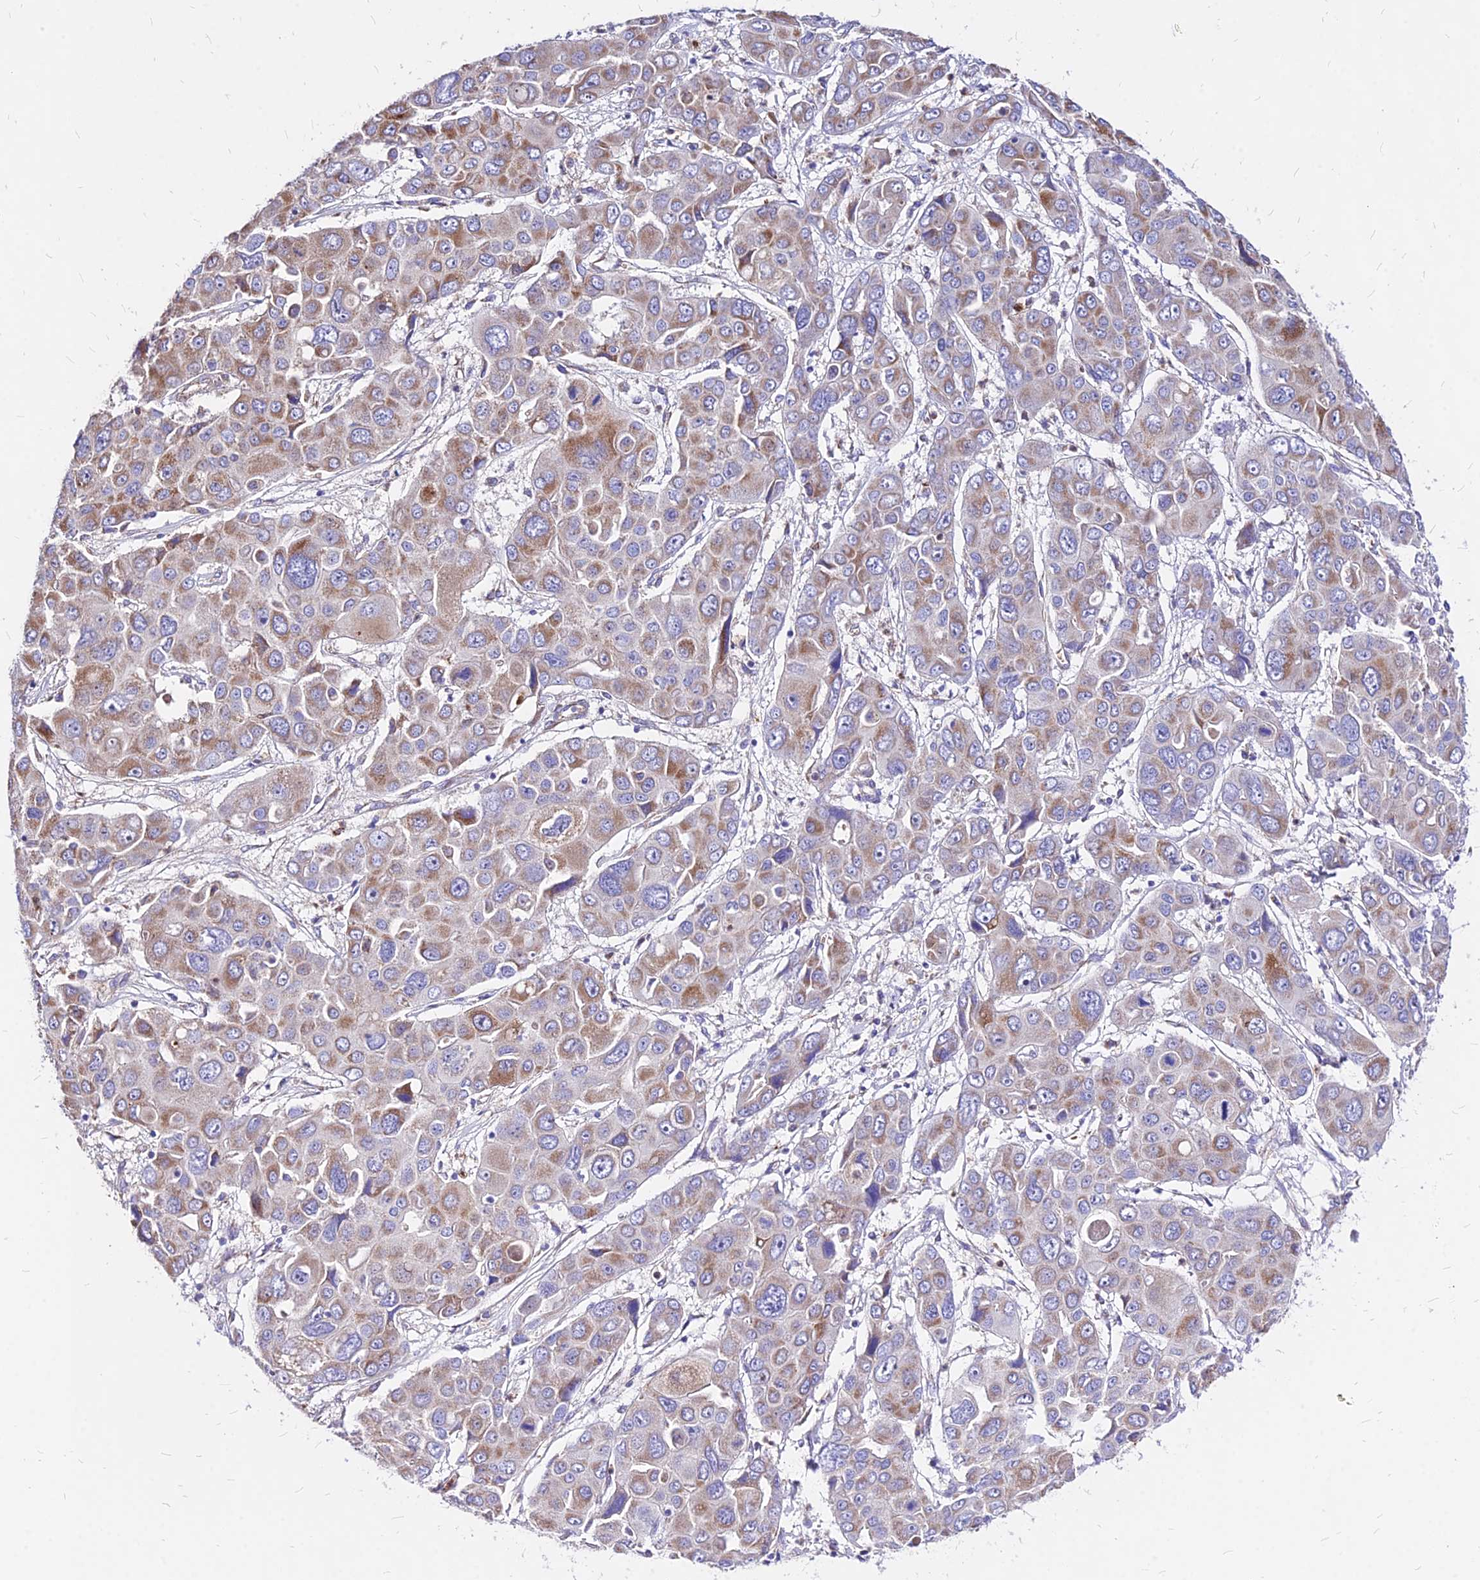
{"staining": {"intensity": "moderate", "quantity": "25%-75%", "location": "cytoplasmic/membranous"}, "tissue": "liver cancer", "cell_type": "Tumor cells", "image_type": "cancer", "snomed": [{"axis": "morphology", "description": "Cholangiocarcinoma"}, {"axis": "topography", "description": "Liver"}], "caption": "Immunohistochemistry photomicrograph of neoplastic tissue: cholangiocarcinoma (liver) stained using immunohistochemistry displays medium levels of moderate protein expression localized specifically in the cytoplasmic/membranous of tumor cells, appearing as a cytoplasmic/membranous brown color.", "gene": "MRPL3", "patient": {"sex": "male", "age": 67}}